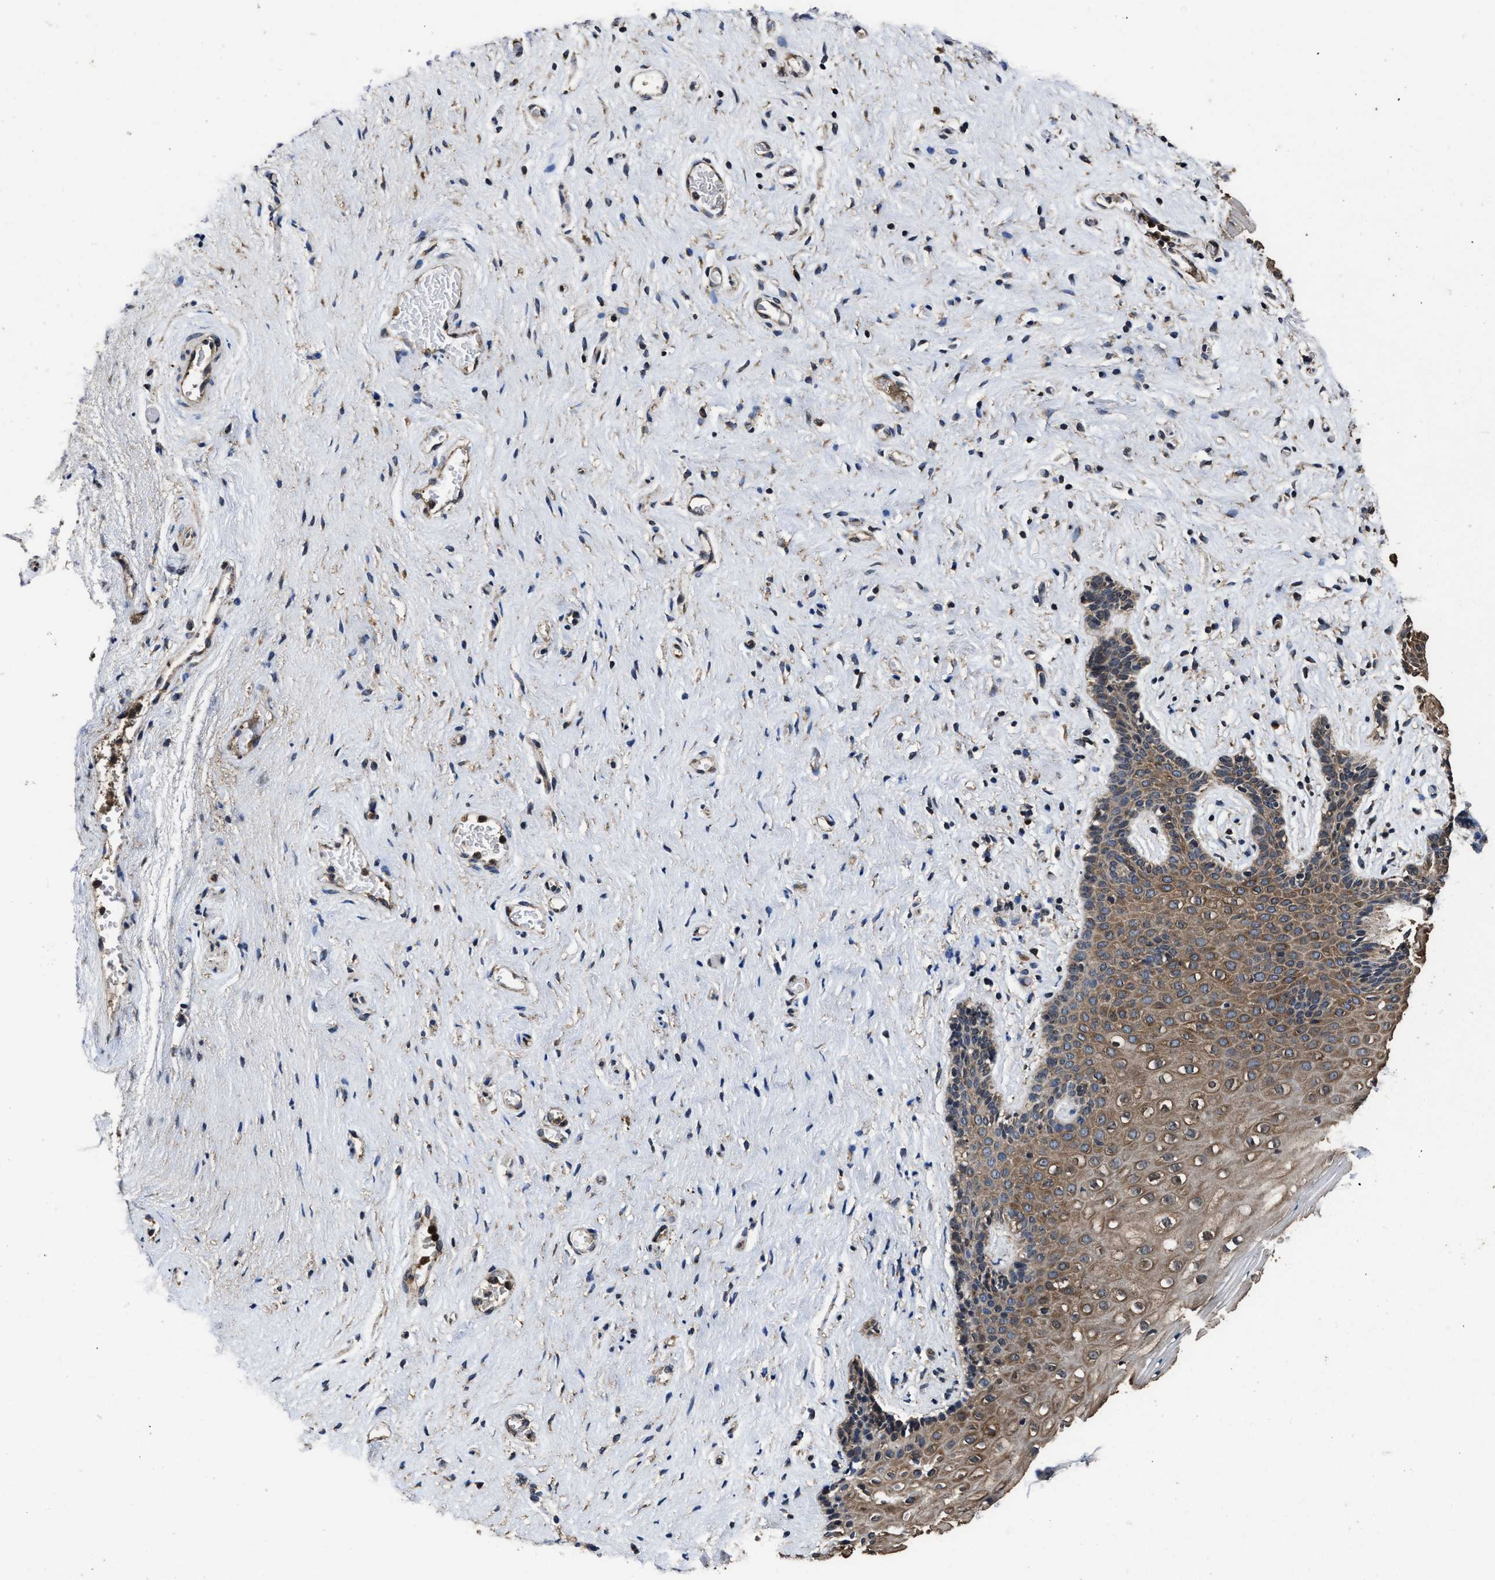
{"staining": {"intensity": "moderate", "quantity": ">75%", "location": "cytoplasmic/membranous"}, "tissue": "vagina", "cell_type": "Squamous epithelial cells", "image_type": "normal", "snomed": [{"axis": "morphology", "description": "Normal tissue, NOS"}, {"axis": "topography", "description": "Vagina"}], "caption": "A micrograph showing moderate cytoplasmic/membranous staining in approximately >75% of squamous epithelial cells in unremarkable vagina, as visualized by brown immunohistochemical staining.", "gene": "EBAG9", "patient": {"sex": "female", "age": 44}}